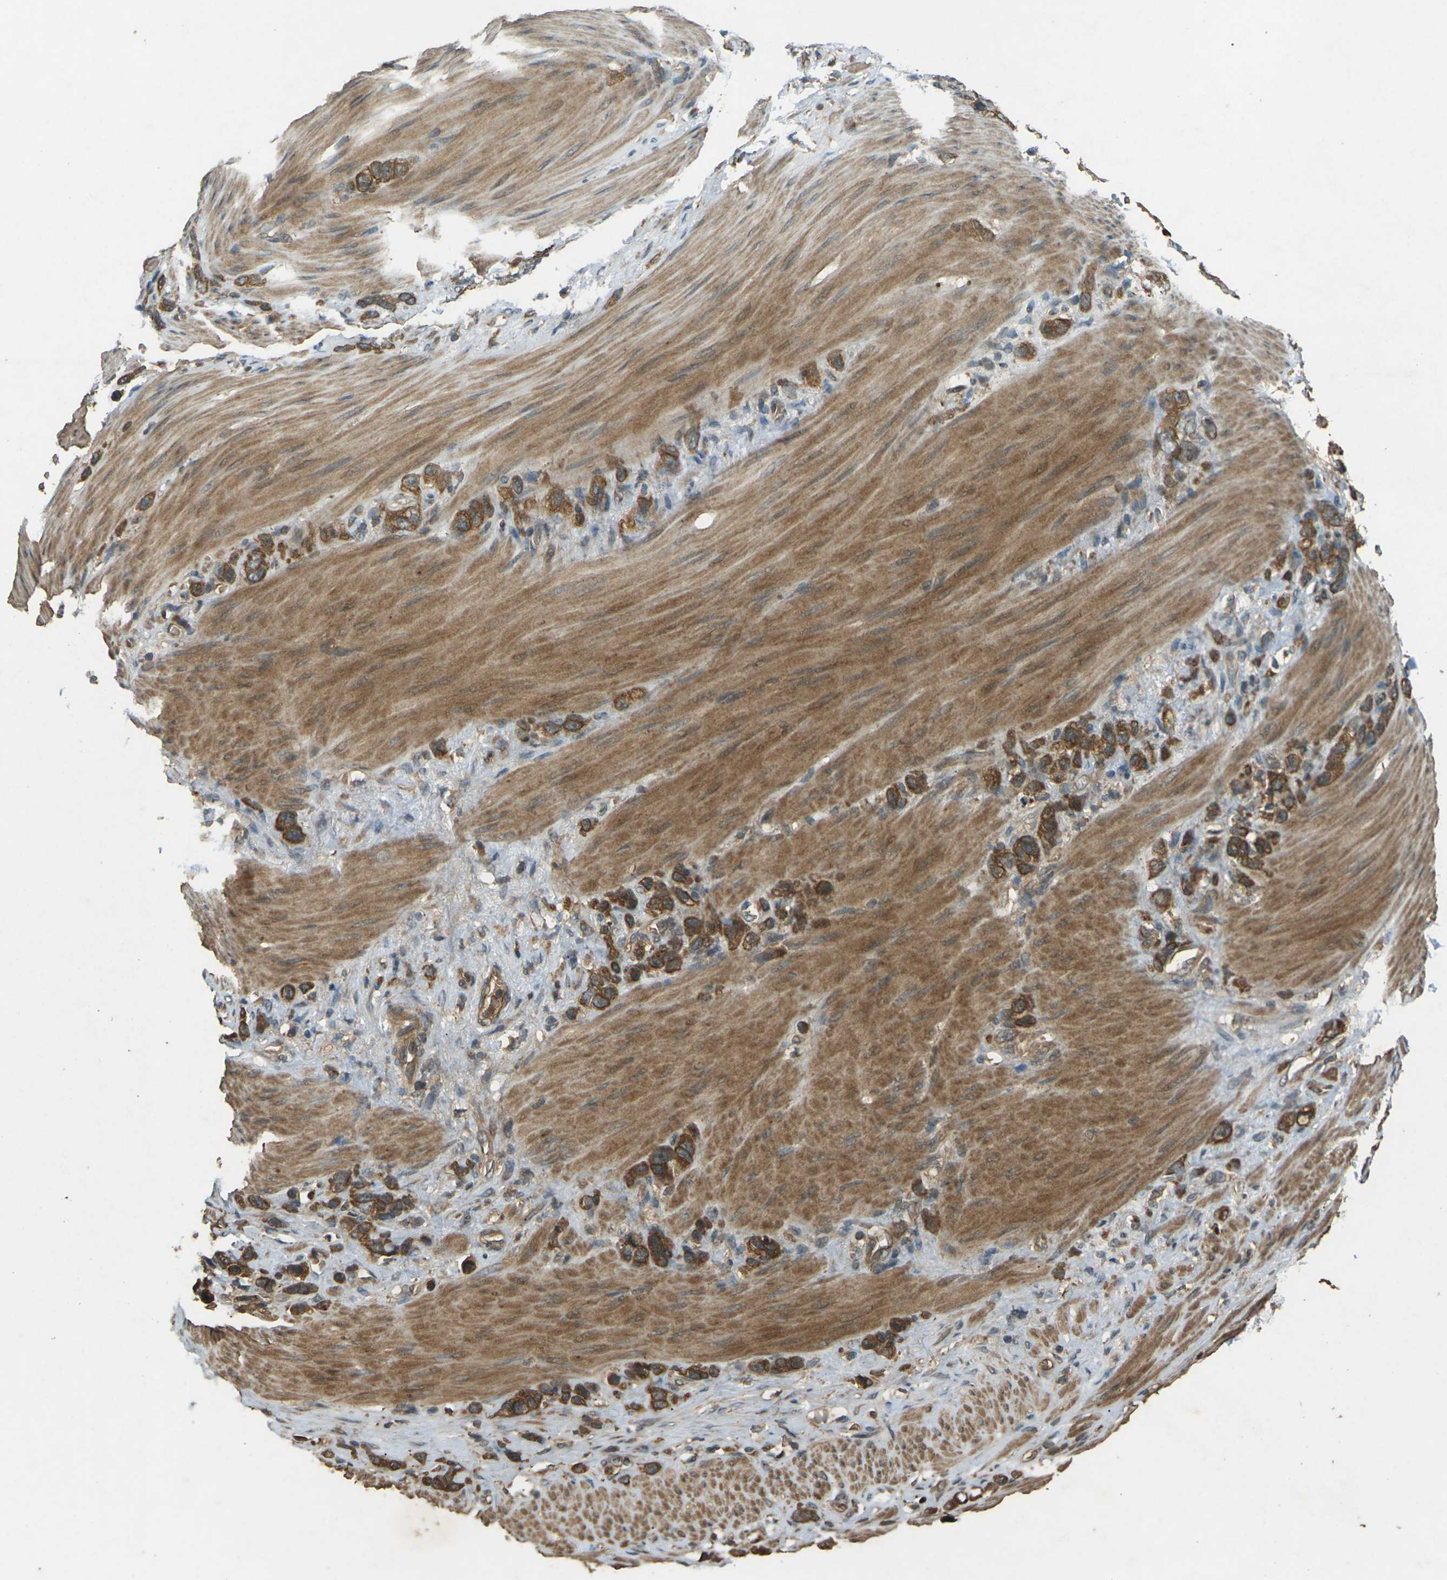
{"staining": {"intensity": "strong", "quantity": ">75%", "location": "cytoplasmic/membranous"}, "tissue": "stomach cancer", "cell_type": "Tumor cells", "image_type": "cancer", "snomed": [{"axis": "morphology", "description": "Adenocarcinoma, NOS"}, {"axis": "morphology", "description": "Adenocarcinoma, High grade"}, {"axis": "topography", "description": "Stomach, upper"}, {"axis": "topography", "description": "Stomach, lower"}], "caption": "Immunohistochemistry (IHC) of human stomach cancer (high-grade adenocarcinoma) shows high levels of strong cytoplasmic/membranous expression in about >75% of tumor cells.", "gene": "TAP1", "patient": {"sex": "female", "age": 65}}